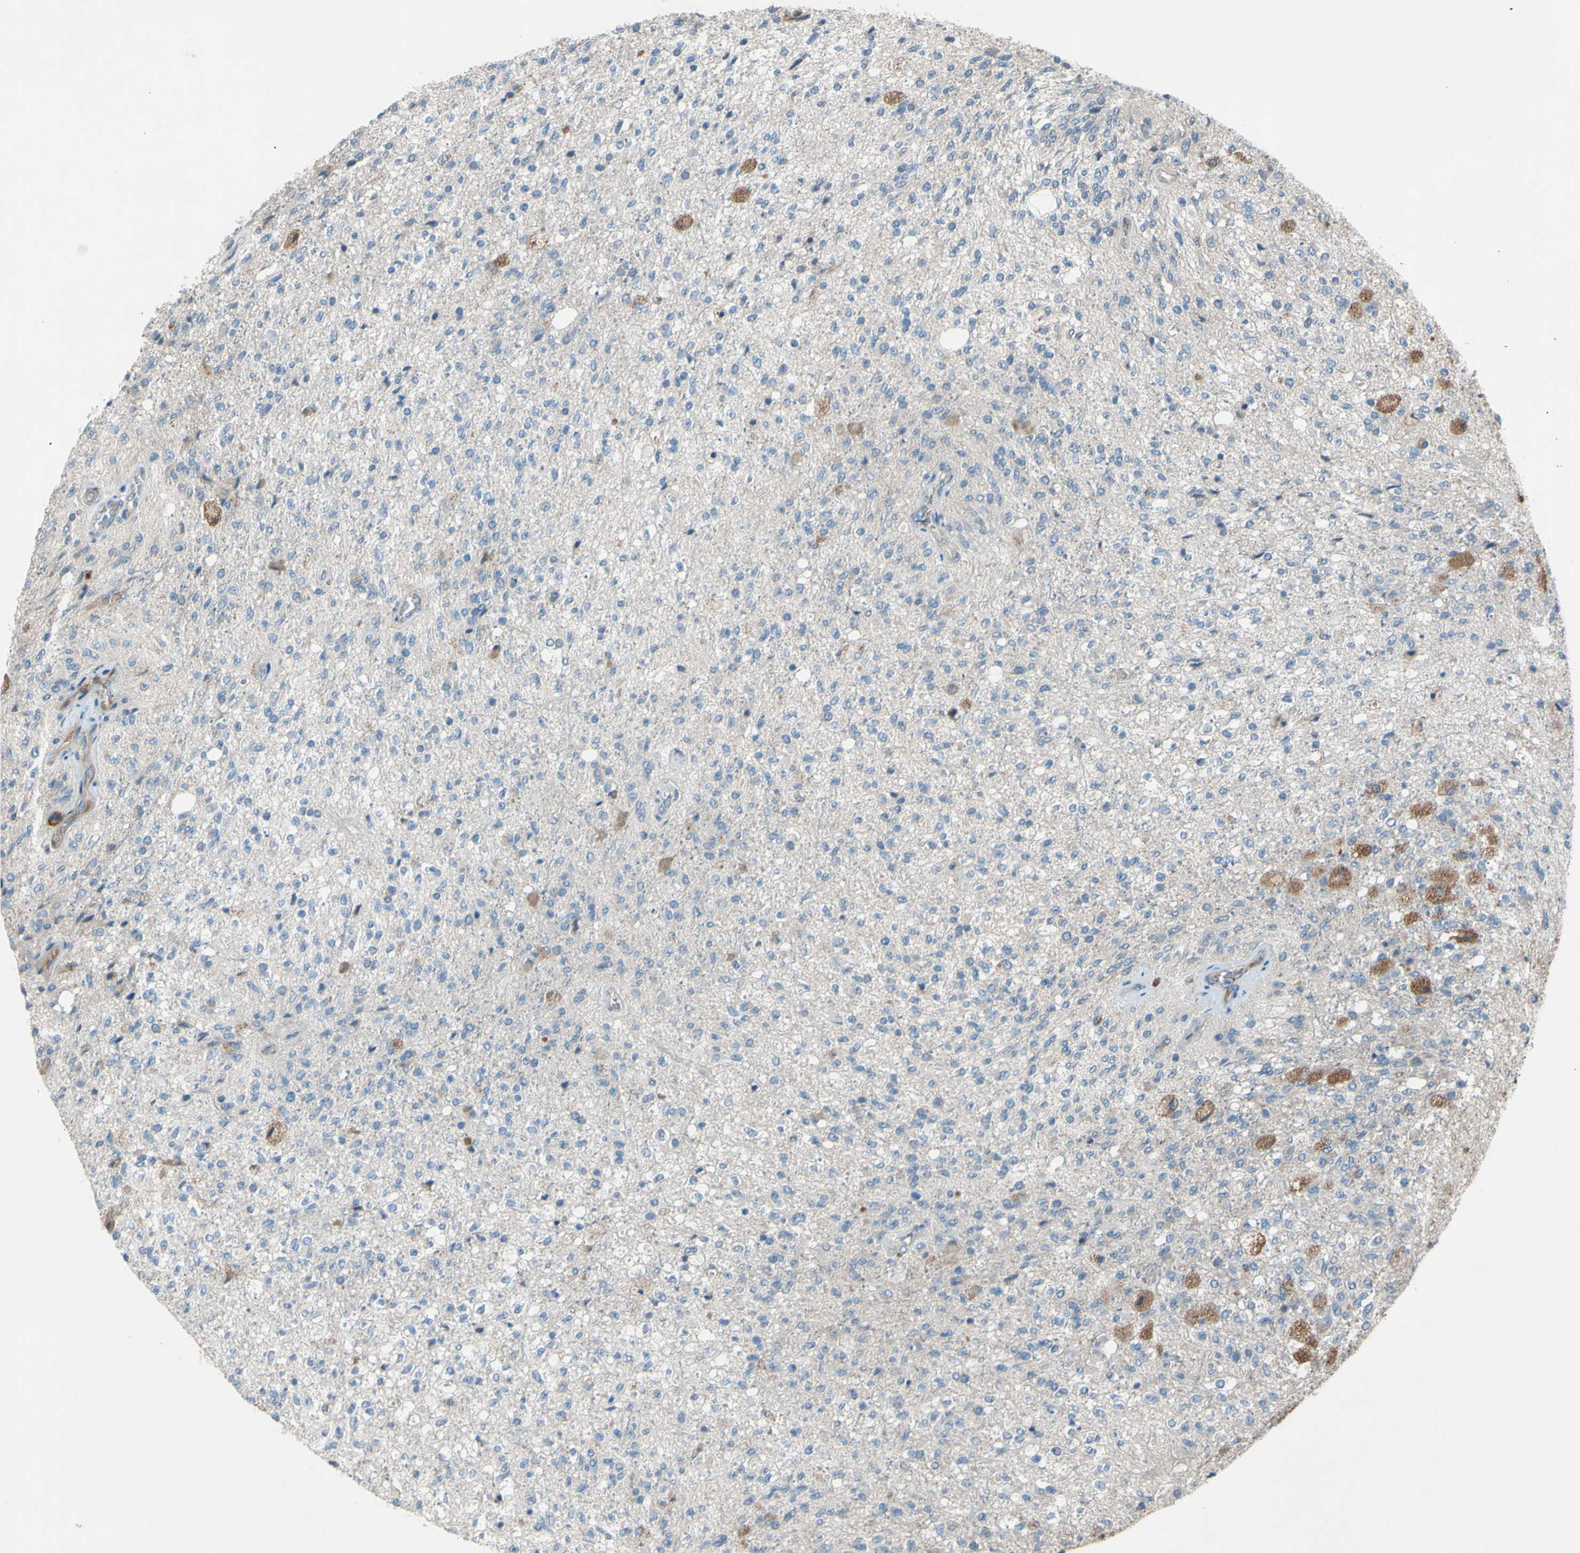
{"staining": {"intensity": "moderate", "quantity": "<25%", "location": "cytoplasmic/membranous"}, "tissue": "glioma", "cell_type": "Tumor cells", "image_type": "cancer", "snomed": [{"axis": "morphology", "description": "Normal tissue, NOS"}, {"axis": "morphology", "description": "Glioma, malignant, High grade"}, {"axis": "topography", "description": "Cerebral cortex"}], "caption": "Protein expression analysis of human malignant glioma (high-grade) reveals moderate cytoplasmic/membranous positivity in about <25% of tumor cells.", "gene": "ATRN", "patient": {"sex": "male", "age": 77}}